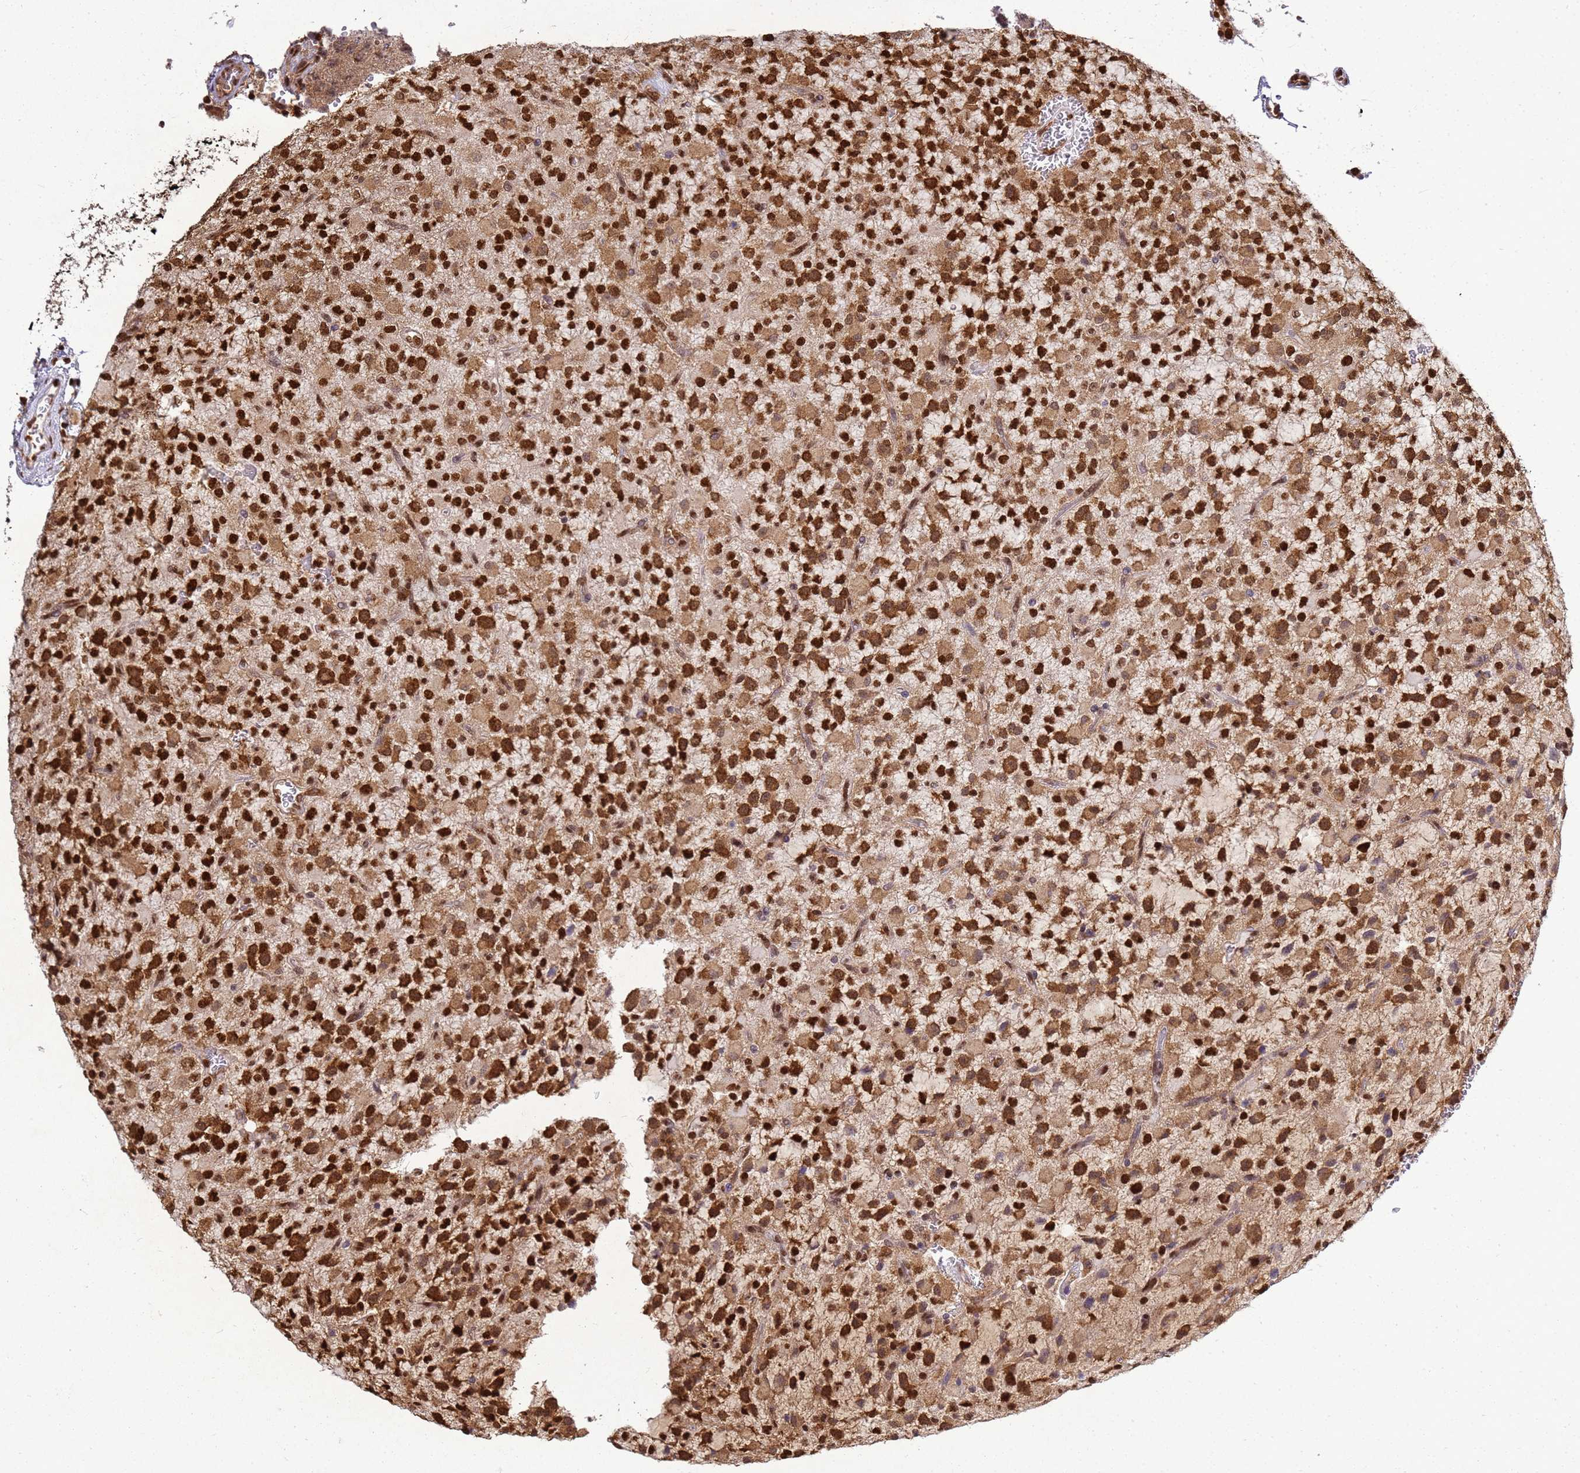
{"staining": {"intensity": "strong", "quantity": ">75%", "location": "nuclear"}, "tissue": "glioma", "cell_type": "Tumor cells", "image_type": "cancer", "snomed": [{"axis": "morphology", "description": "Glioma, malignant, High grade"}, {"axis": "topography", "description": "Brain"}], "caption": "Human malignant glioma (high-grade) stained with a protein marker exhibits strong staining in tumor cells.", "gene": "APEX1", "patient": {"sex": "male", "age": 34}}